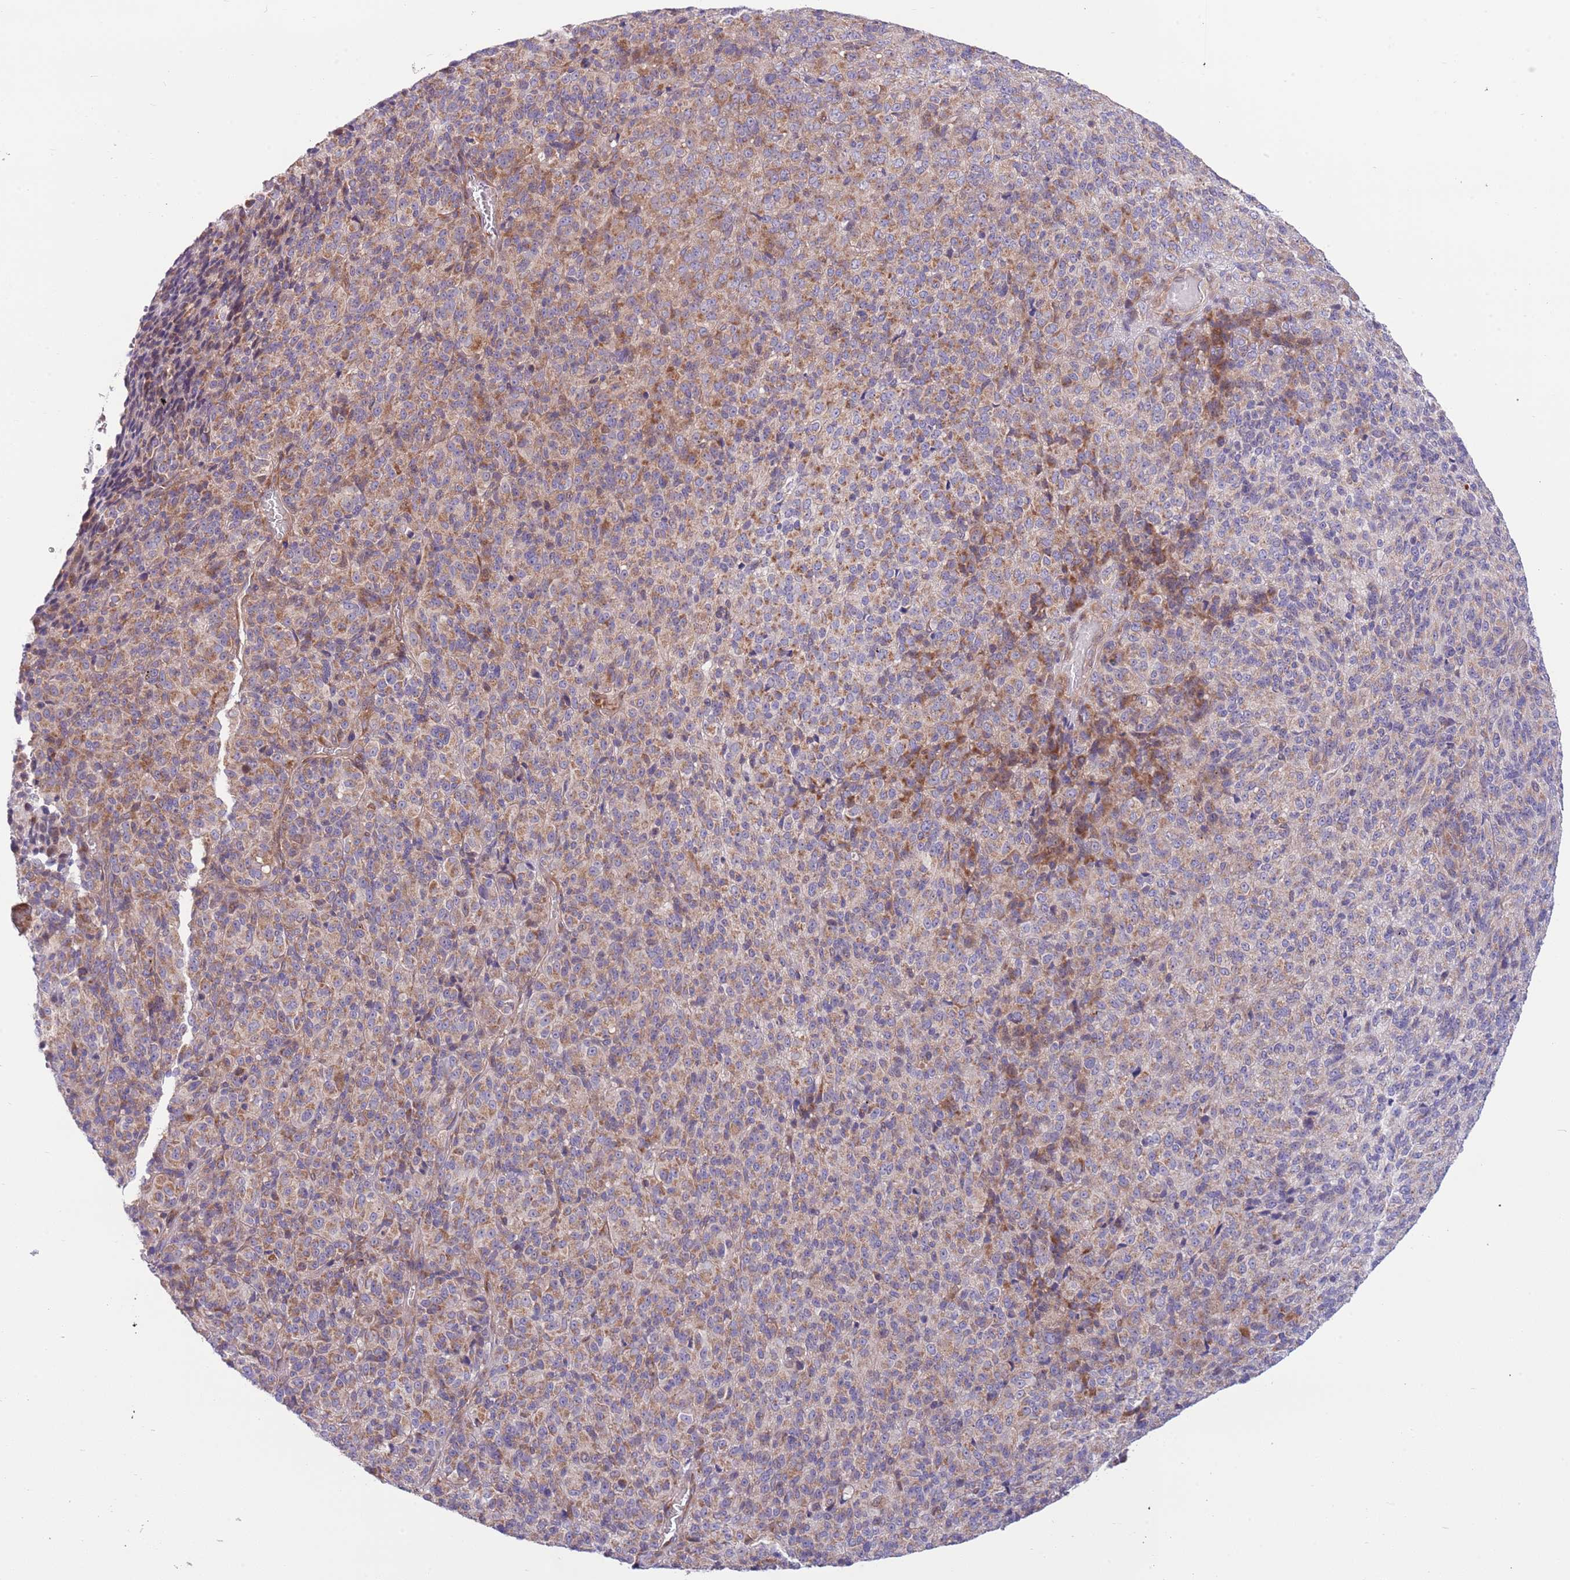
{"staining": {"intensity": "weak", "quantity": "25%-75%", "location": "cytoplasmic/membranous"}, "tissue": "melanoma", "cell_type": "Tumor cells", "image_type": "cancer", "snomed": [{"axis": "morphology", "description": "Malignant melanoma, Metastatic site"}, {"axis": "topography", "description": "Brain"}], "caption": "Protein expression by IHC shows weak cytoplasmic/membranous staining in approximately 25%-75% of tumor cells in melanoma.", "gene": "DAND5", "patient": {"sex": "female", "age": 56}}